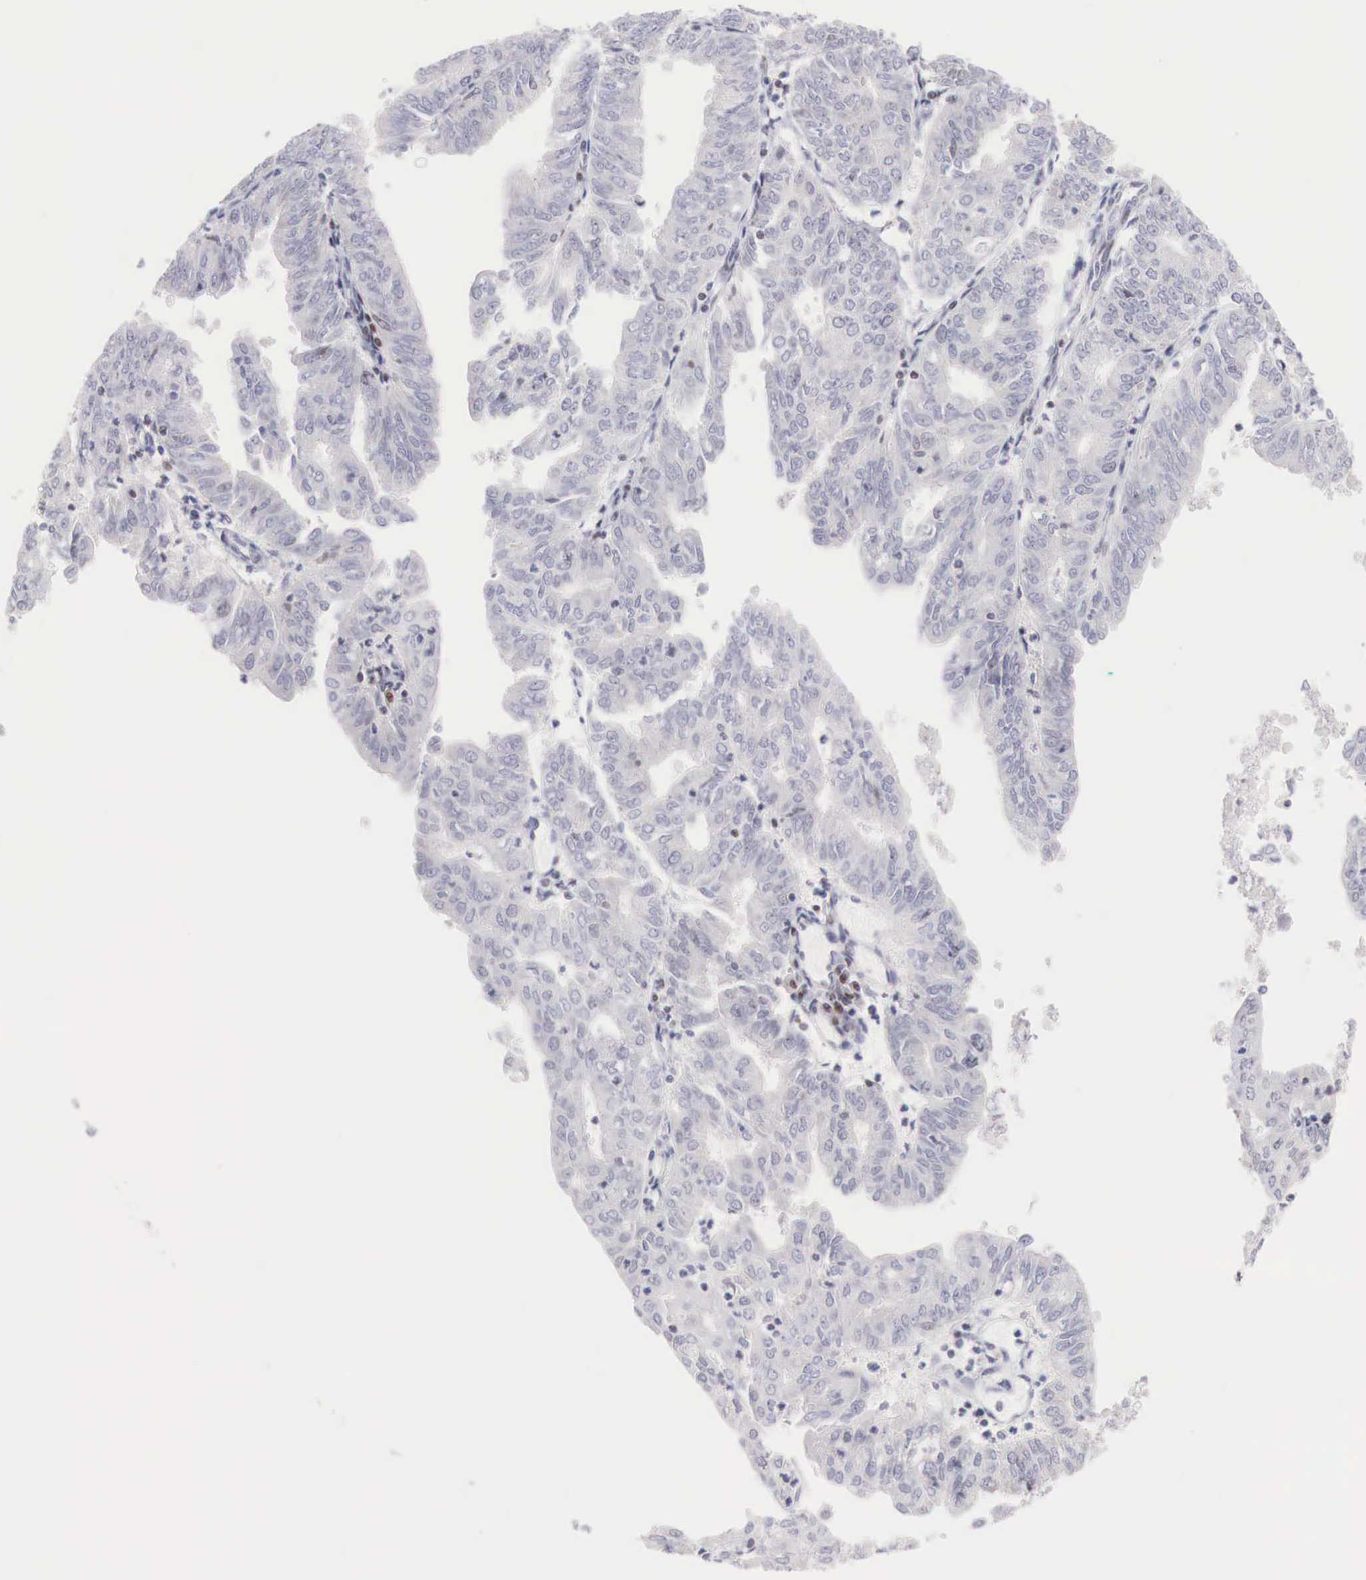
{"staining": {"intensity": "negative", "quantity": "none", "location": "none"}, "tissue": "endometrial cancer", "cell_type": "Tumor cells", "image_type": "cancer", "snomed": [{"axis": "morphology", "description": "Adenocarcinoma, NOS"}, {"axis": "topography", "description": "Endometrium"}], "caption": "Tumor cells are negative for brown protein staining in adenocarcinoma (endometrial).", "gene": "CLCN5", "patient": {"sex": "female", "age": 79}}